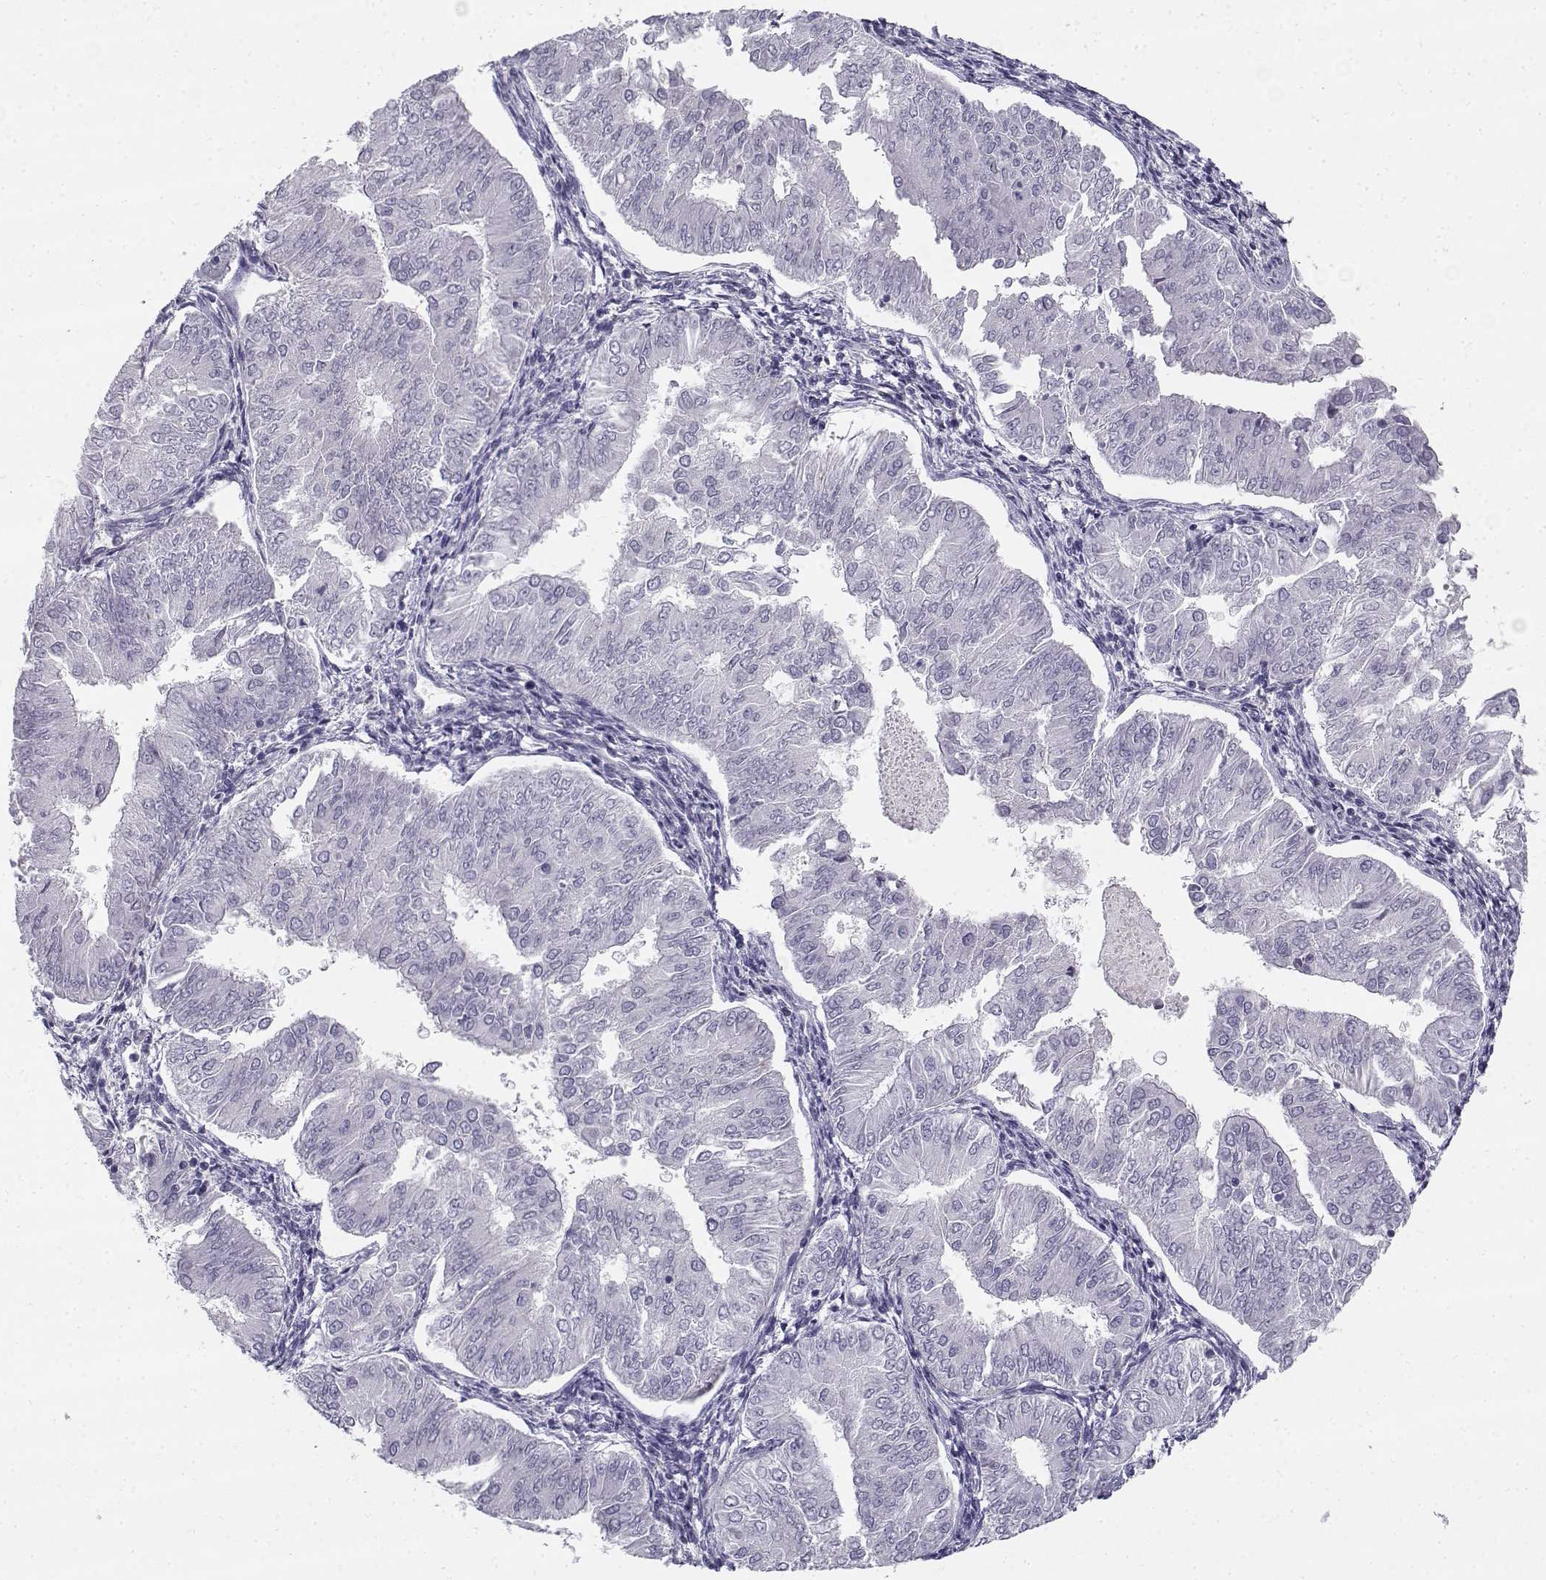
{"staining": {"intensity": "weak", "quantity": "<25%", "location": "cytoplasmic/membranous"}, "tissue": "endometrial cancer", "cell_type": "Tumor cells", "image_type": "cancer", "snomed": [{"axis": "morphology", "description": "Adenocarcinoma, NOS"}, {"axis": "topography", "description": "Endometrium"}], "caption": "The histopathology image displays no staining of tumor cells in adenocarcinoma (endometrial). The staining was performed using DAB (3,3'-diaminobenzidine) to visualize the protein expression in brown, while the nuclei were stained in blue with hematoxylin (Magnification: 20x).", "gene": "CREB3L3", "patient": {"sex": "female", "age": 53}}